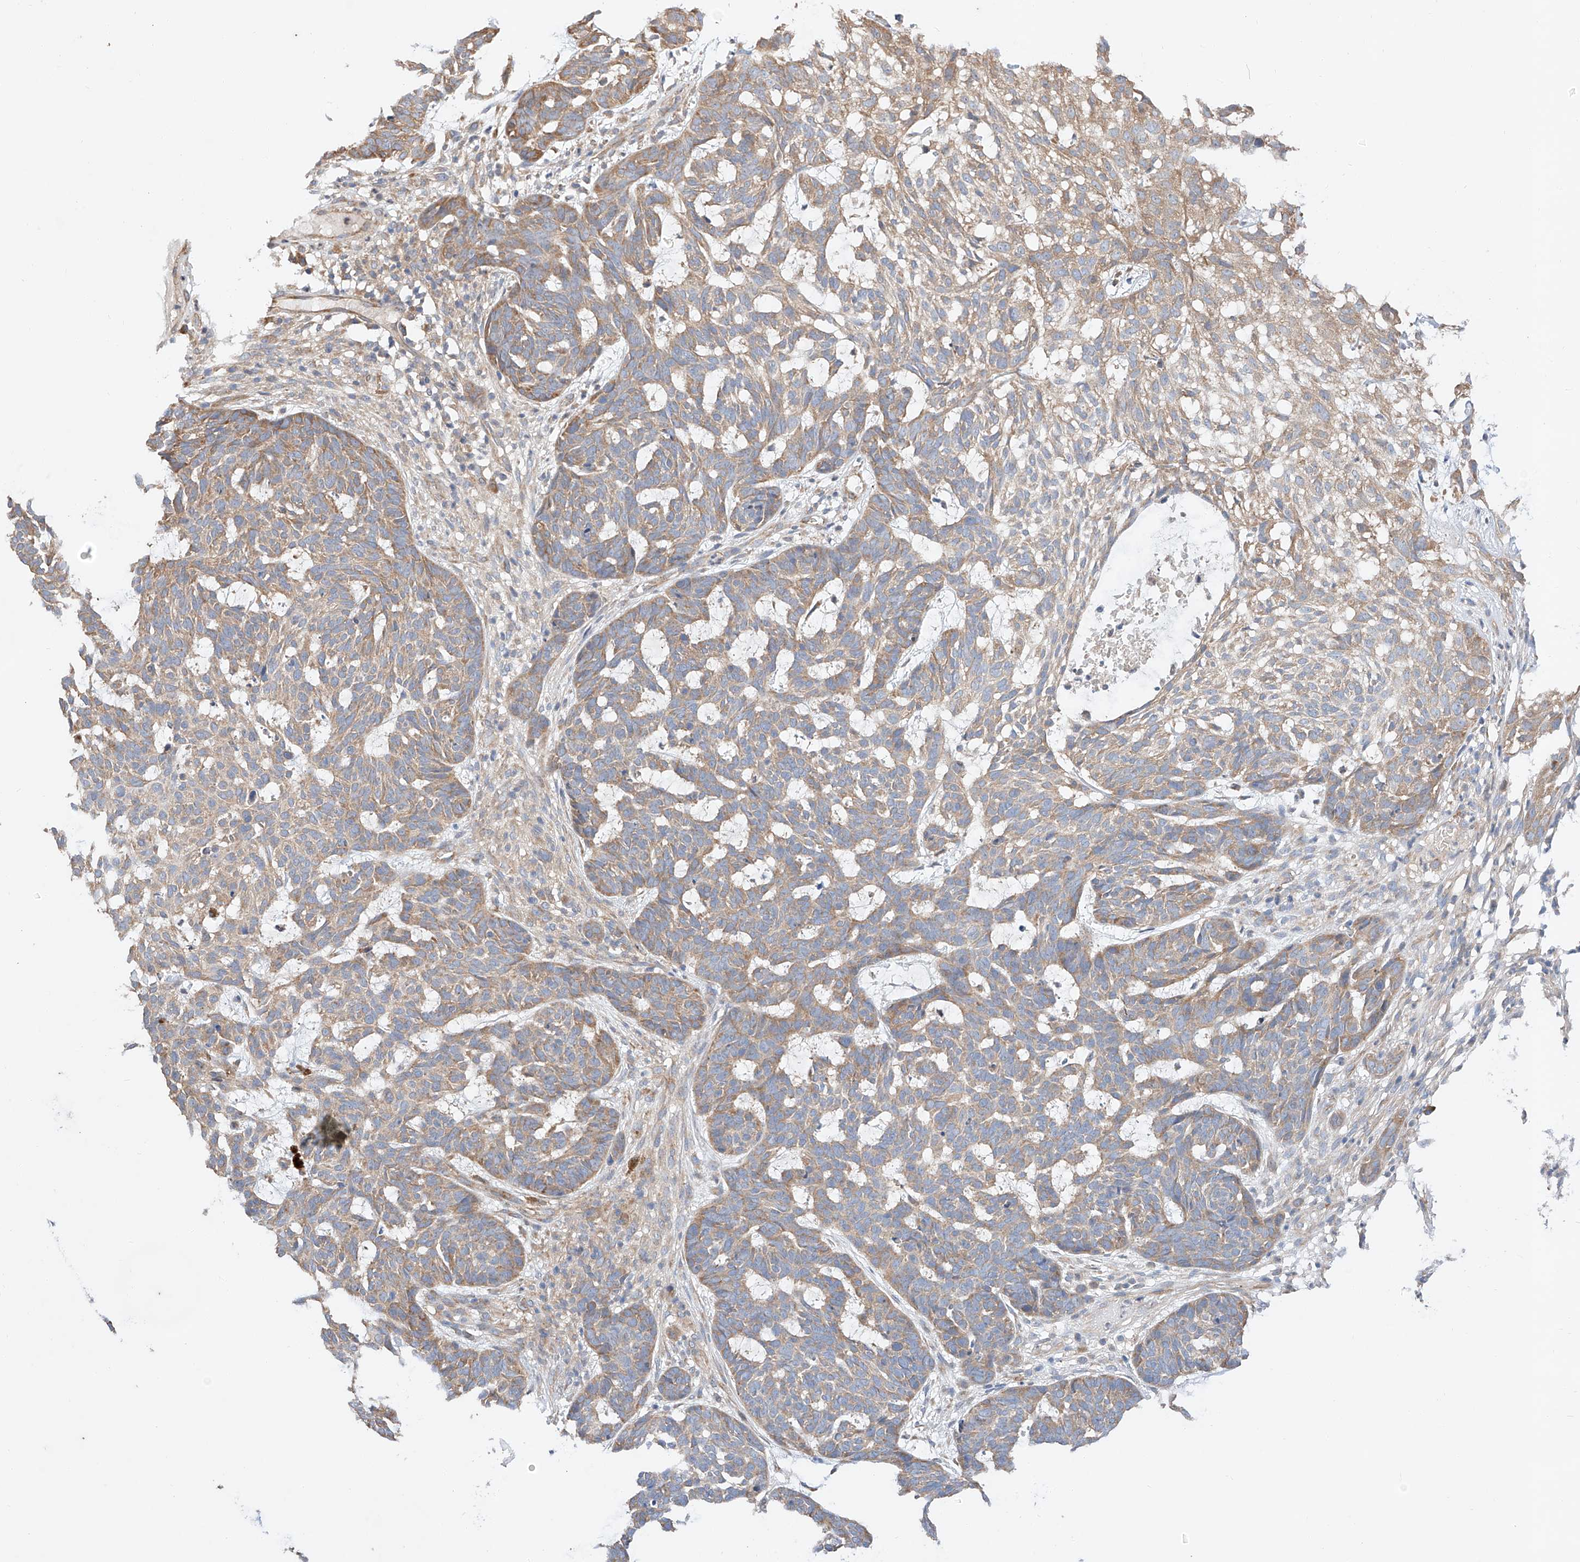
{"staining": {"intensity": "moderate", "quantity": ">75%", "location": "cytoplasmic/membranous"}, "tissue": "skin cancer", "cell_type": "Tumor cells", "image_type": "cancer", "snomed": [{"axis": "morphology", "description": "Basal cell carcinoma"}, {"axis": "topography", "description": "Skin"}], "caption": "Immunohistochemical staining of human skin cancer shows medium levels of moderate cytoplasmic/membranous positivity in about >75% of tumor cells.", "gene": "C6orf118", "patient": {"sex": "male", "age": 85}}